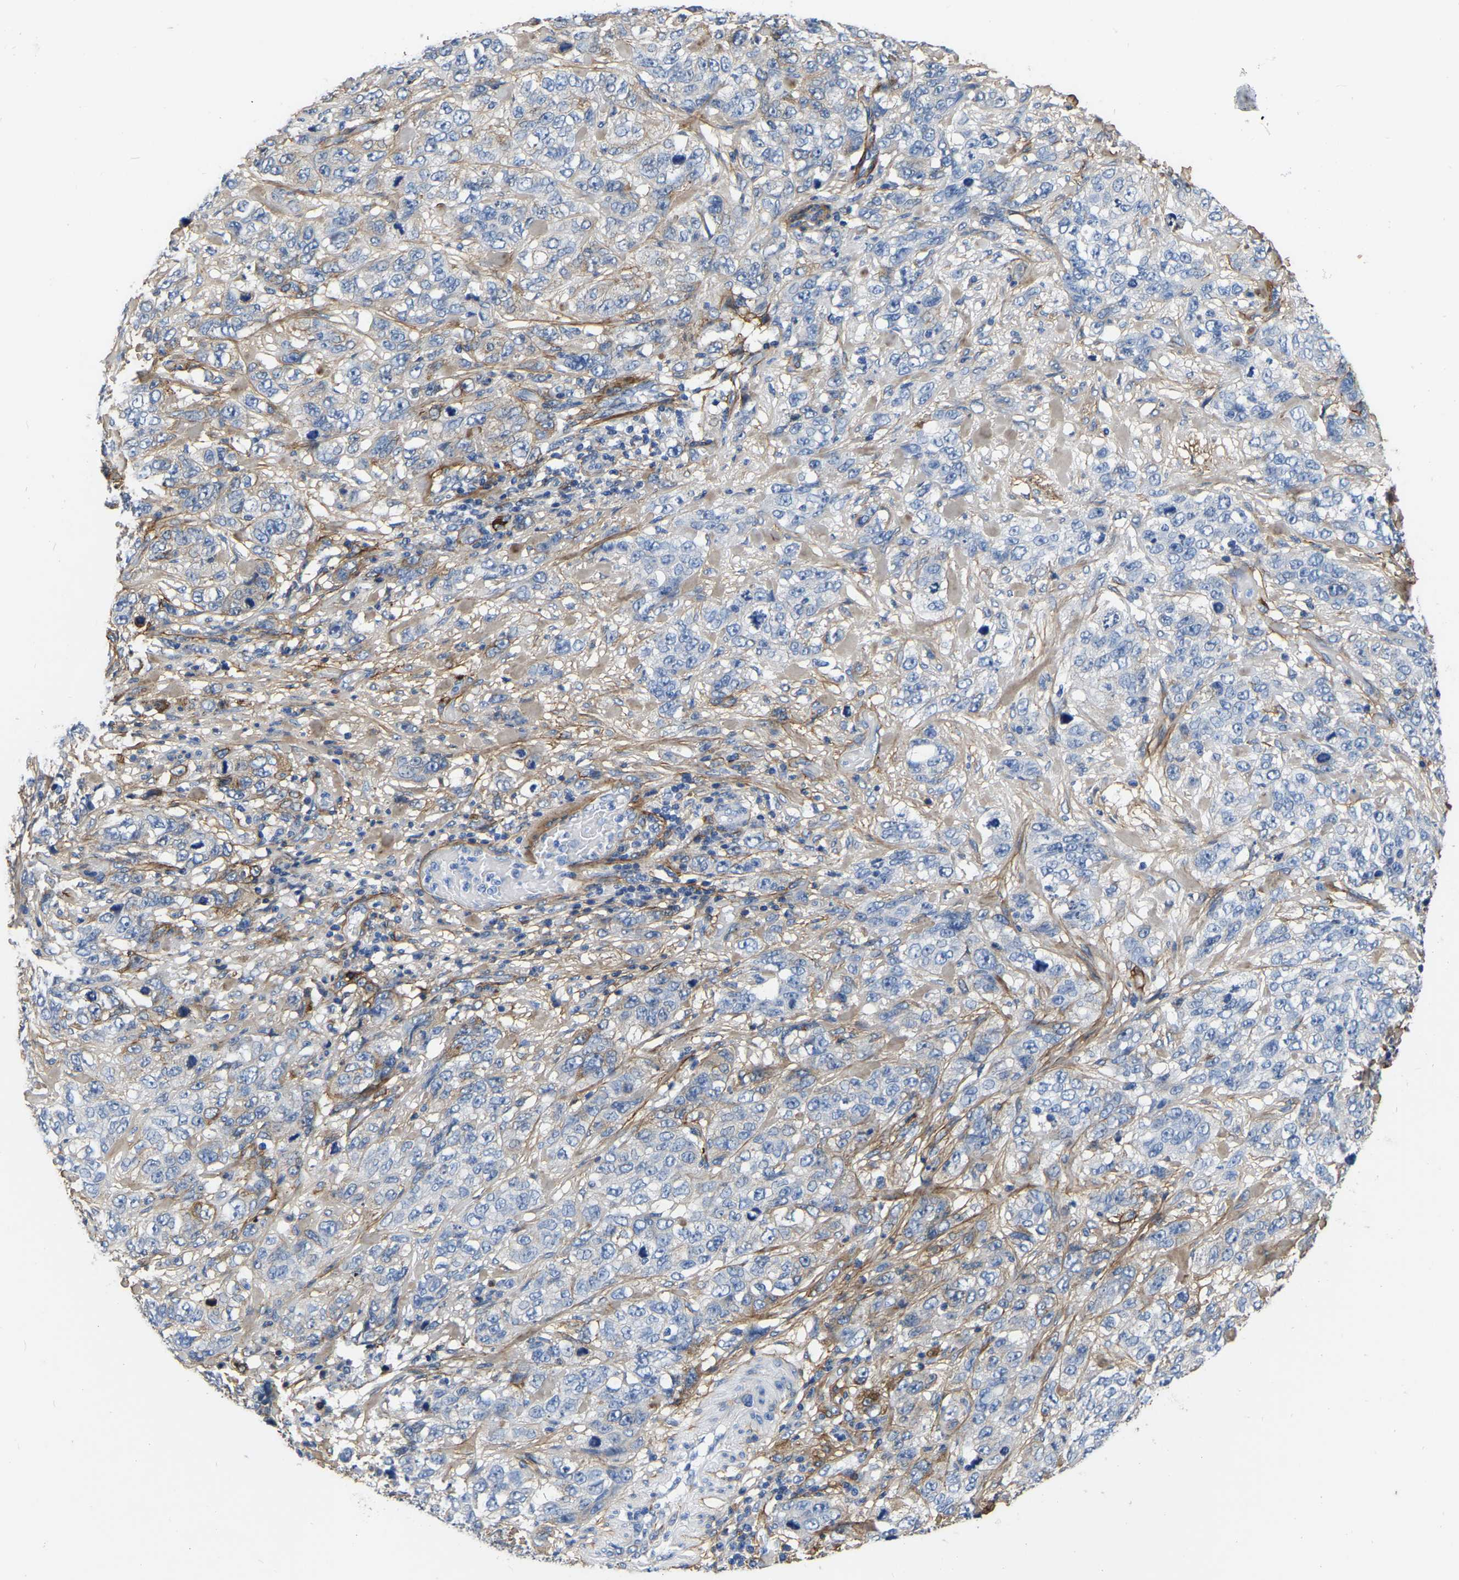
{"staining": {"intensity": "negative", "quantity": "none", "location": "none"}, "tissue": "stomach cancer", "cell_type": "Tumor cells", "image_type": "cancer", "snomed": [{"axis": "morphology", "description": "Adenocarcinoma, NOS"}, {"axis": "topography", "description": "Stomach"}], "caption": "Immunohistochemistry of human stomach cancer demonstrates no expression in tumor cells.", "gene": "COL6A1", "patient": {"sex": "male", "age": 48}}